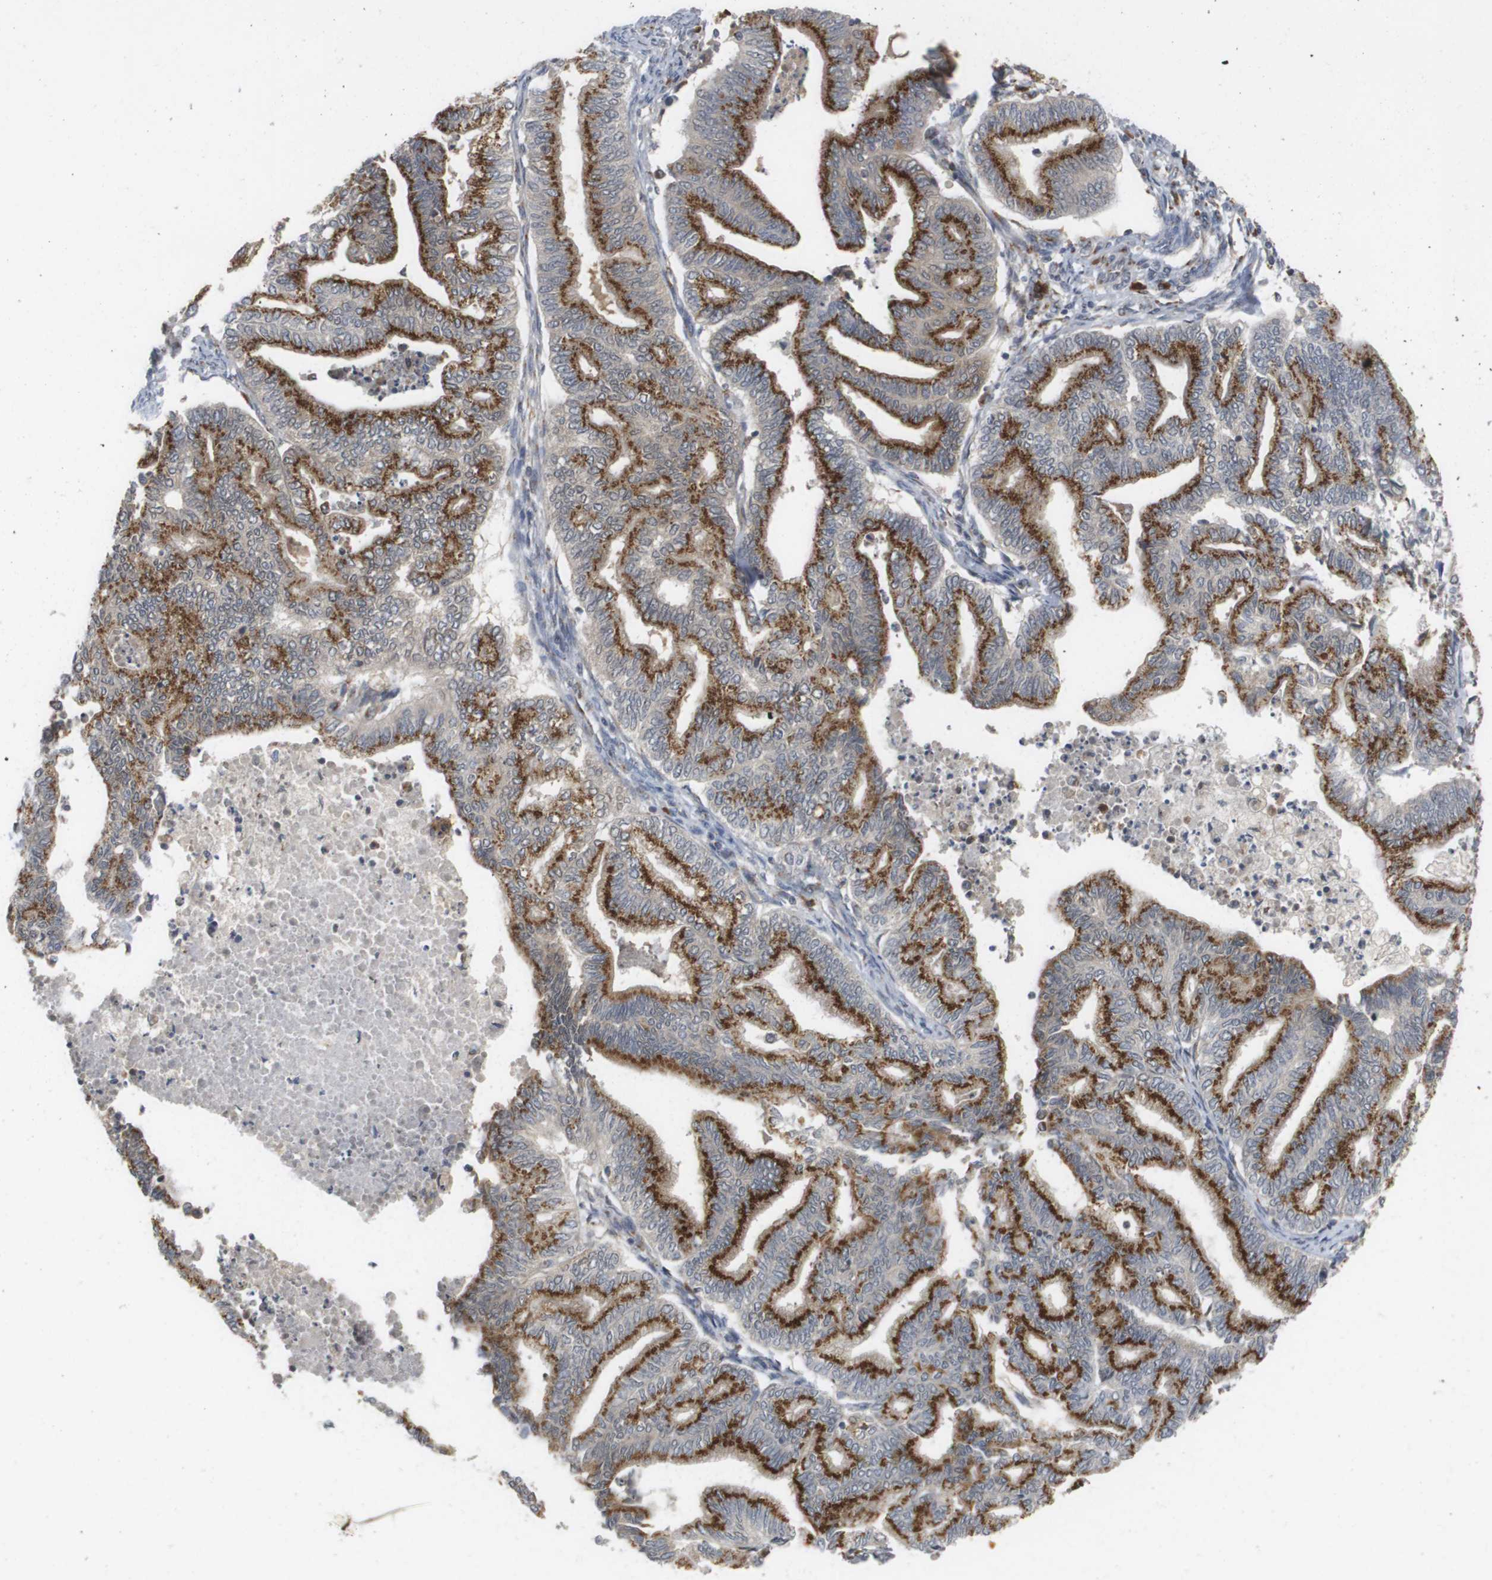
{"staining": {"intensity": "moderate", "quantity": ">75%", "location": "cytoplasmic/membranous"}, "tissue": "endometrial cancer", "cell_type": "Tumor cells", "image_type": "cancer", "snomed": [{"axis": "morphology", "description": "Adenocarcinoma, NOS"}, {"axis": "topography", "description": "Endometrium"}], "caption": "Immunohistochemistry histopathology image of human adenocarcinoma (endometrial) stained for a protein (brown), which shows medium levels of moderate cytoplasmic/membranous positivity in about >75% of tumor cells.", "gene": "ZFPL1", "patient": {"sex": "female", "age": 79}}